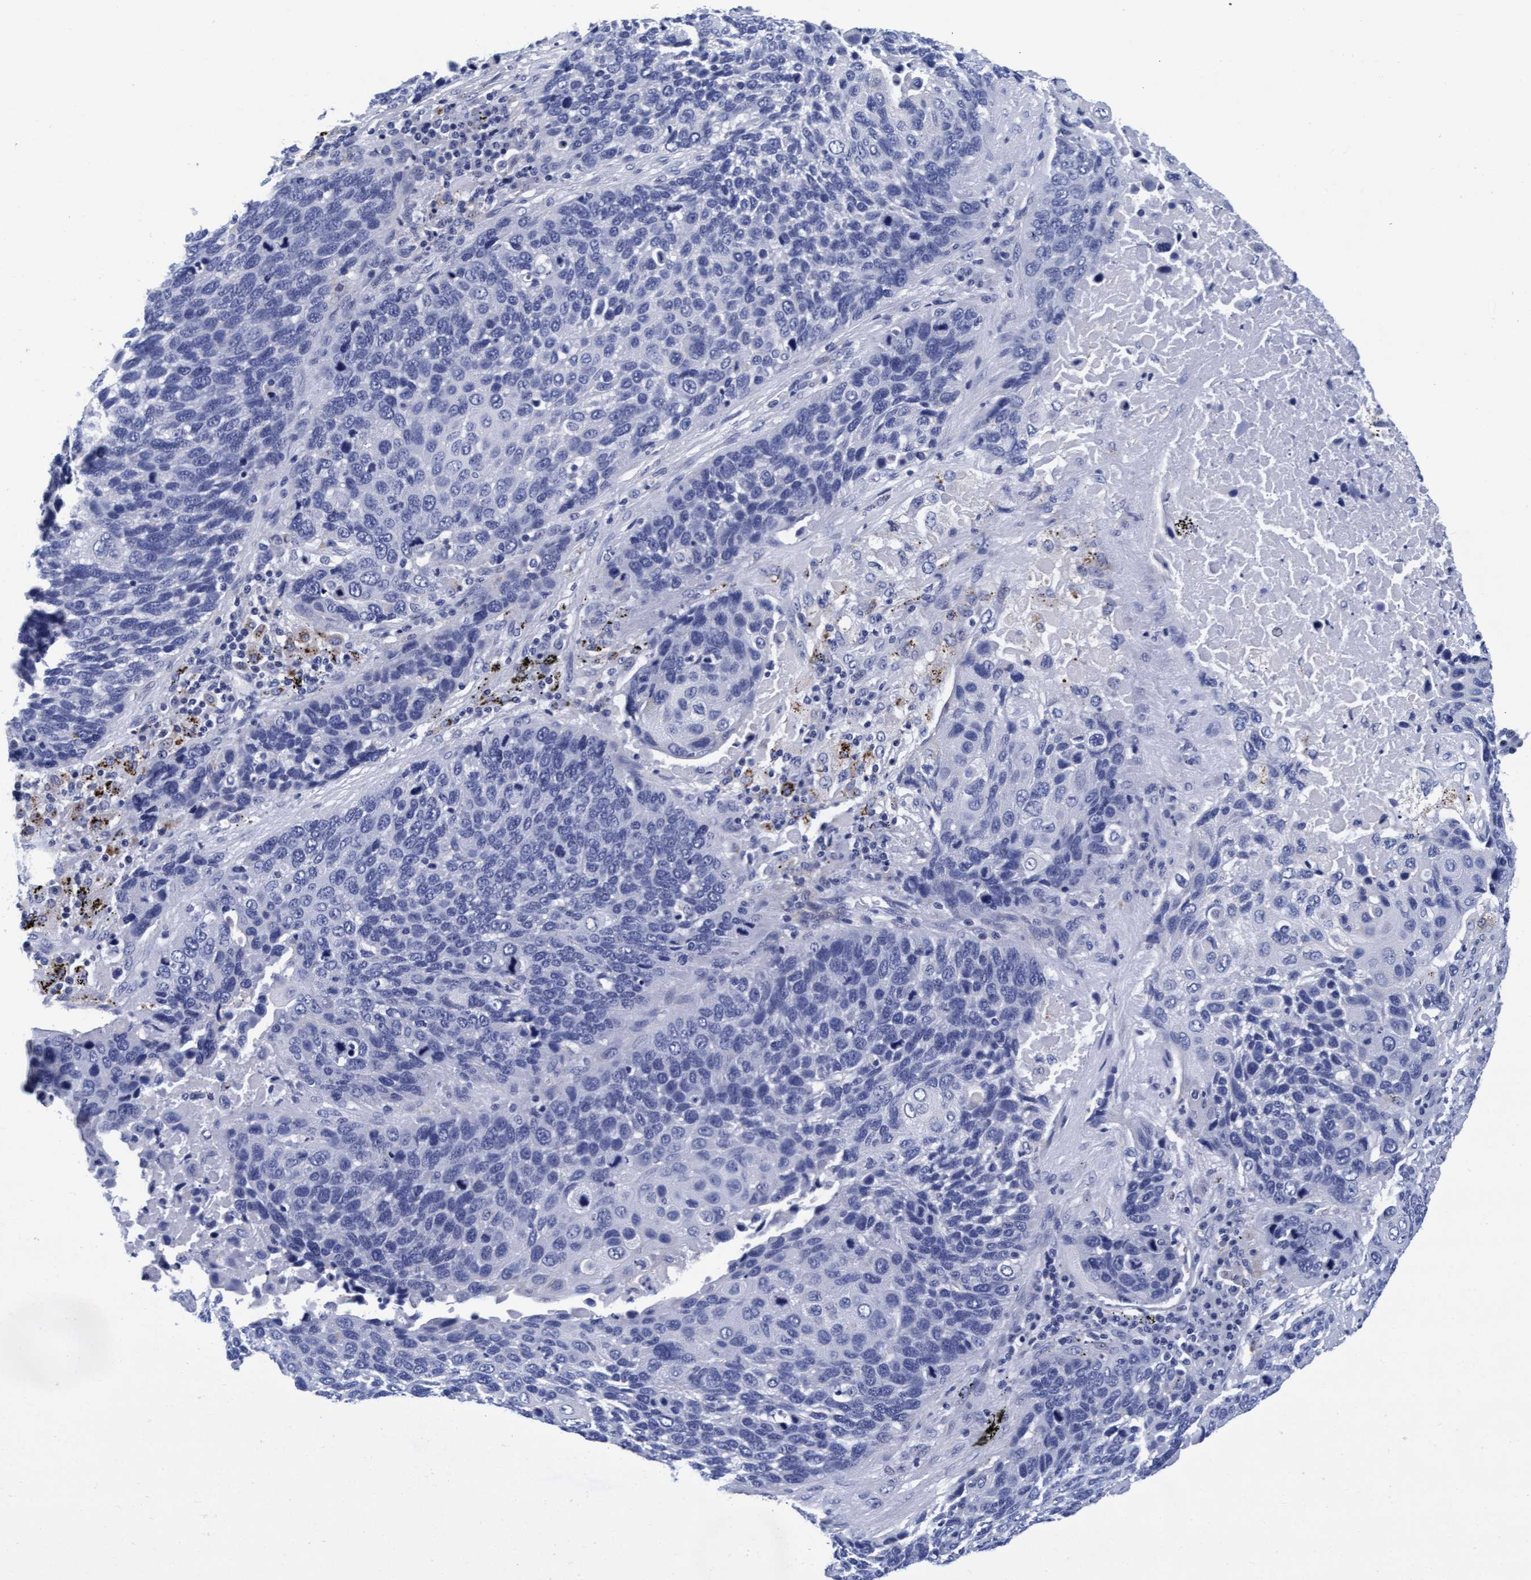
{"staining": {"intensity": "negative", "quantity": "none", "location": "none"}, "tissue": "lung cancer", "cell_type": "Tumor cells", "image_type": "cancer", "snomed": [{"axis": "morphology", "description": "Squamous cell carcinoma, NOS"}, {"axis": "topography", "description": "Lung"}], "caption": "Tumor cells show no significant expression in lung cancer (squamous cell carcinoma). The staining is performed using DAB brown chromogen with nuclei counter-stained in using hematoxylin.", "gene": "ARSG", "patient": {"sex": "male", "age": 66}}